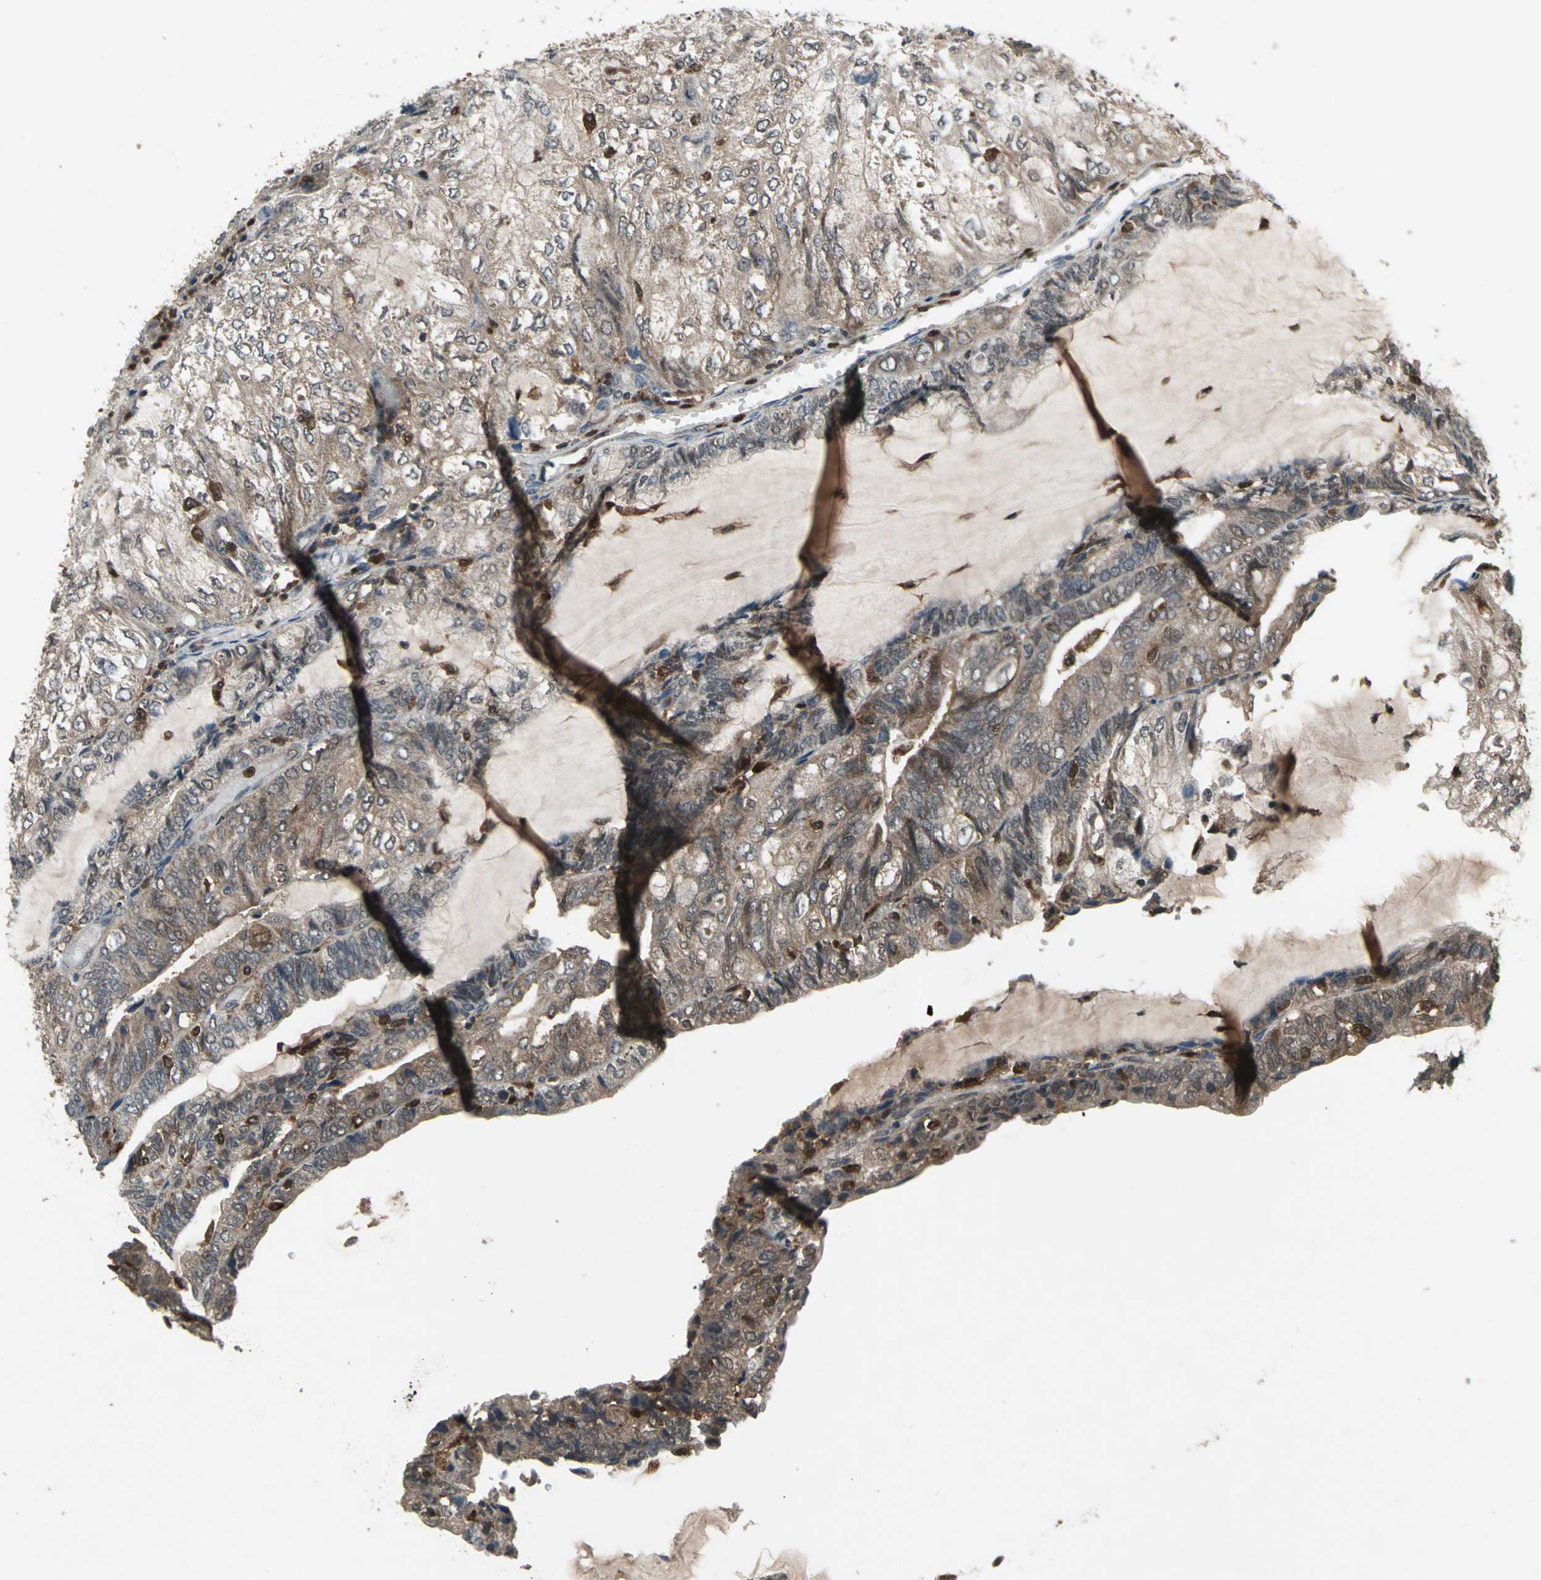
{"staining": {"intensity": "weak", "quantity": "25%-75%", "location": "cytoplasmic/membranous"}, "tissue": "endometrial cancer", "cell_type": "Tumor cells", "image_type": "cancer", "snomed": [{"axis": "morphology", "description": "Adenocarcinoma, NOS"}, {"axis": "topography", "description": "Endometrium"}], "caption": "A high-resolution image shows immunohistochemistry (IHC) staining of endometrial adenocarcinoma, which displays weak cytoplasmic/membranous positivity in approximately 25%-75% of tumor cells.", "gene": "PYCARD", "patient": {"sex": "female", "age": 81}}